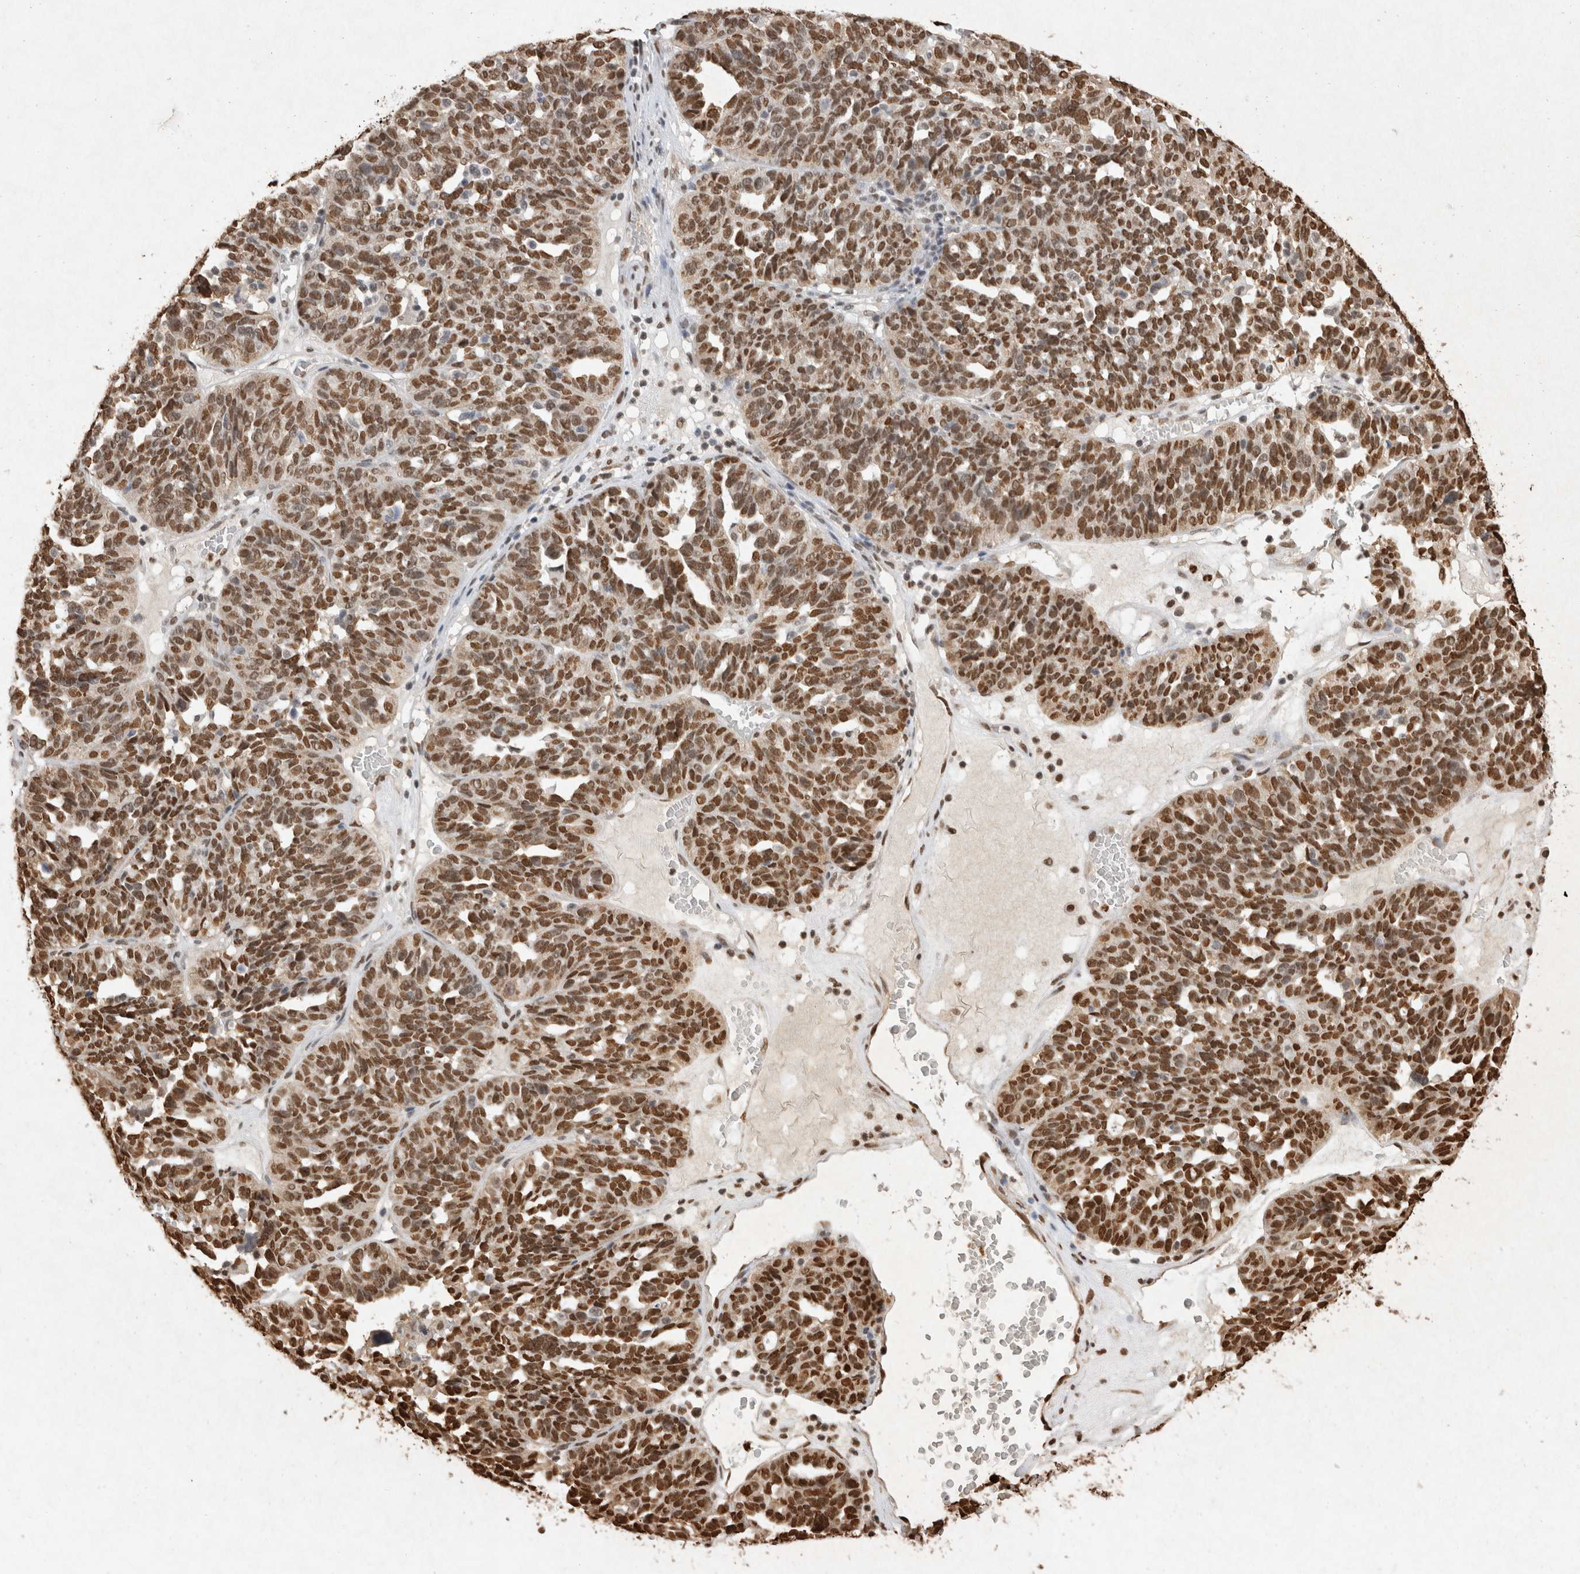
{"staining": {"intensity": "moderate", "quantity": ">75%", "location": "nuclear"}, "tissue": "ovarian cancer", "cell_type": "Tumor cells", "image_type": "cancer", "snomed": [{"axis": "morphology", "description": "Cystadenocarcinoma, serous, NOS"}, {"axis": "topography", "description": "Ovary"}], "caption": "Serous cystadenocarcinoma (ovarian) was stained to show a protein in brown. There is medium levels of moderate nuclear staining in about >75% of tumor cells.", "gene": "HDGF", "patient": {"sex": "female", "age": 59}}